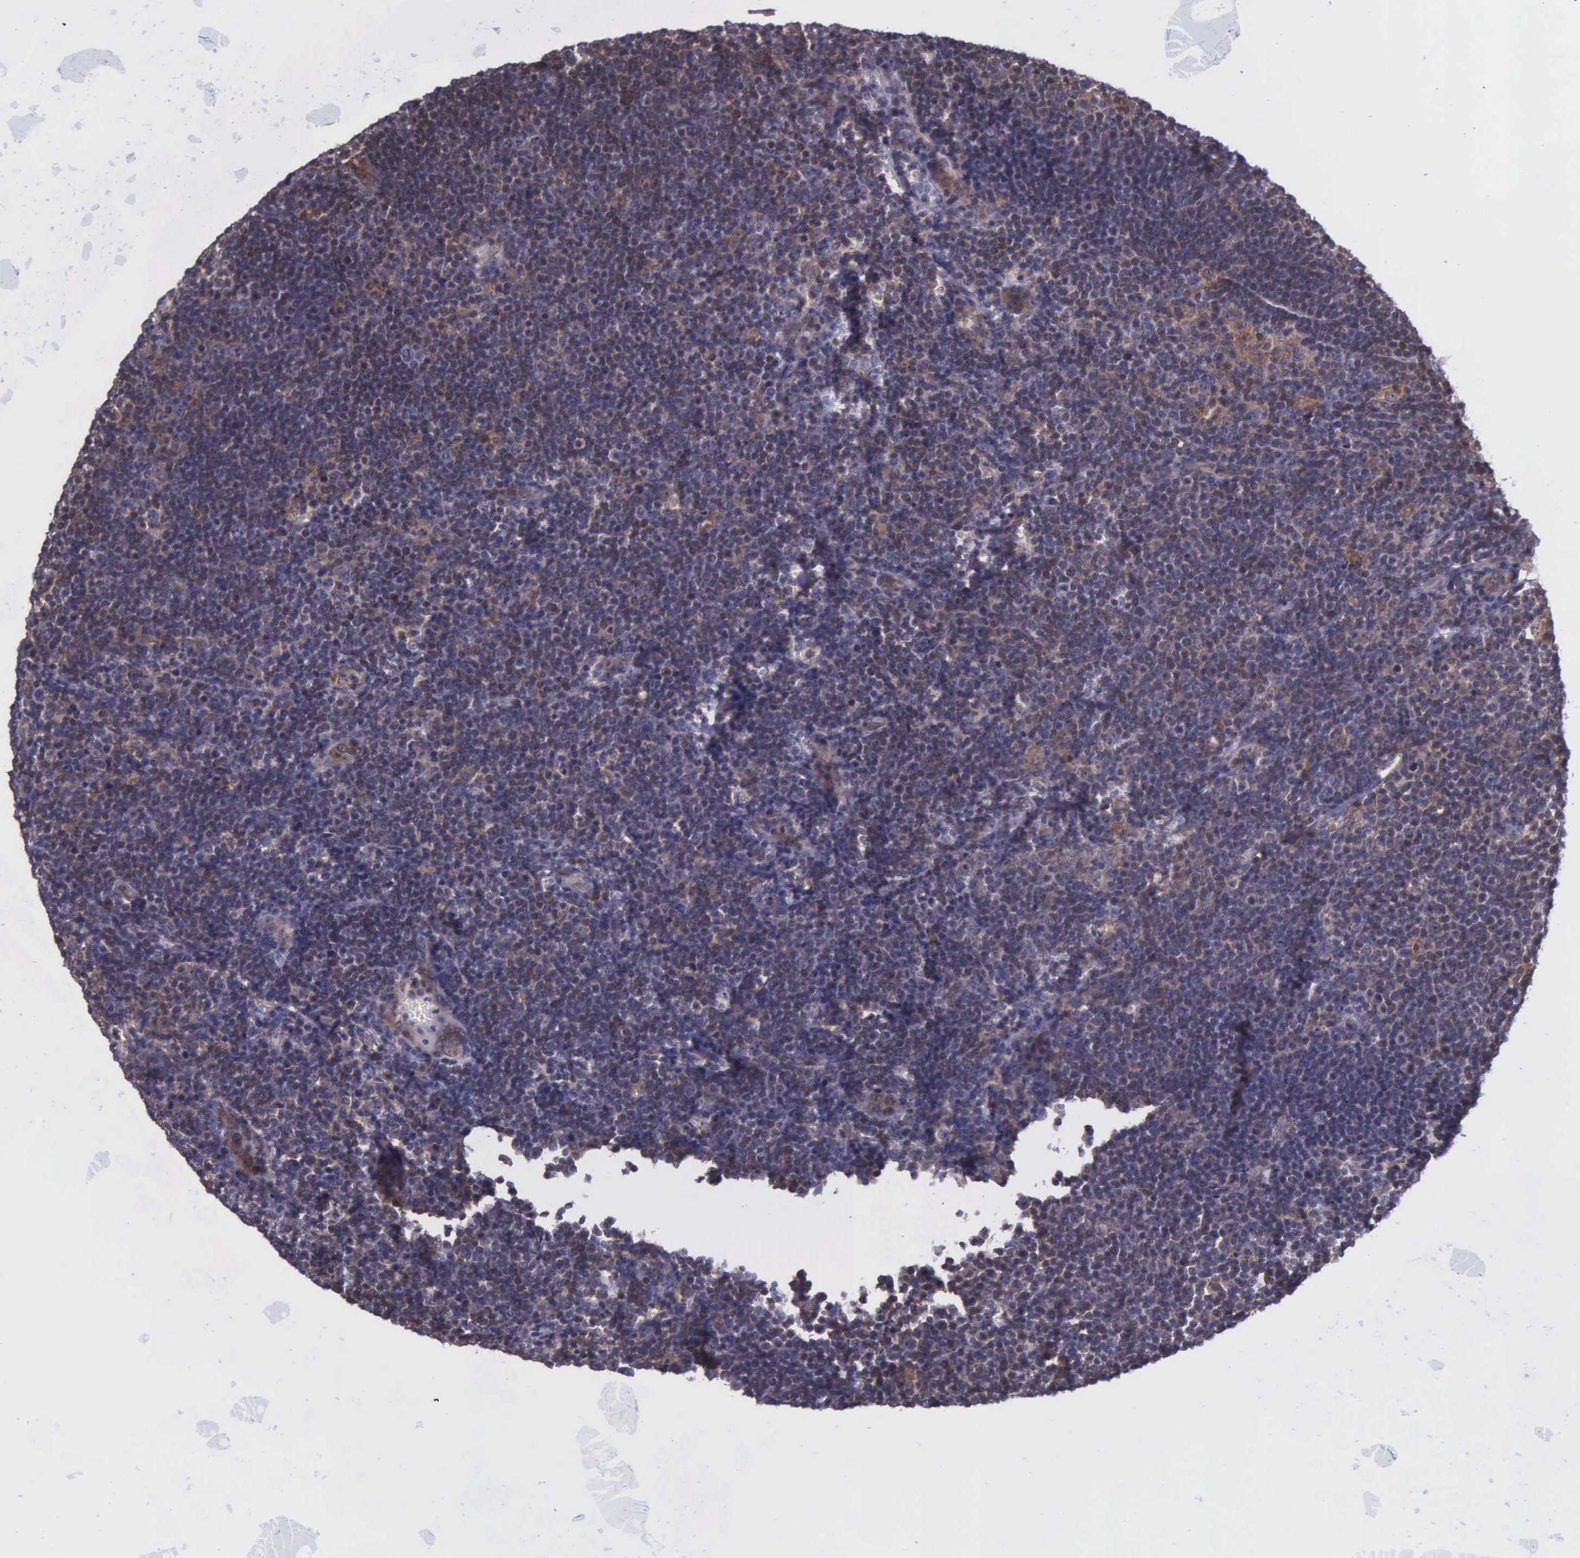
{"staining": {"intensity": "weak", "quantity": "25%-75%", "location": "cytoplasmic/membranous"}, "tissue": "lymphoma", "cell_type": "Tumor cells", "image_type": "cancer", "snomed": [{"axis": "morphology", "description": "Malignant lymphoma, non-Hodgkin's type, Low grade"}, {"axis": "topography", "description": "Lymph node"}], "caption": "Lymphoma stained with a brown dye displays weak cytoplasmic/membranous positive staining in about 25%-75% of tumor cells.", "gene": "GMPR2", "patient": {"sex": "male", "age": 74}}